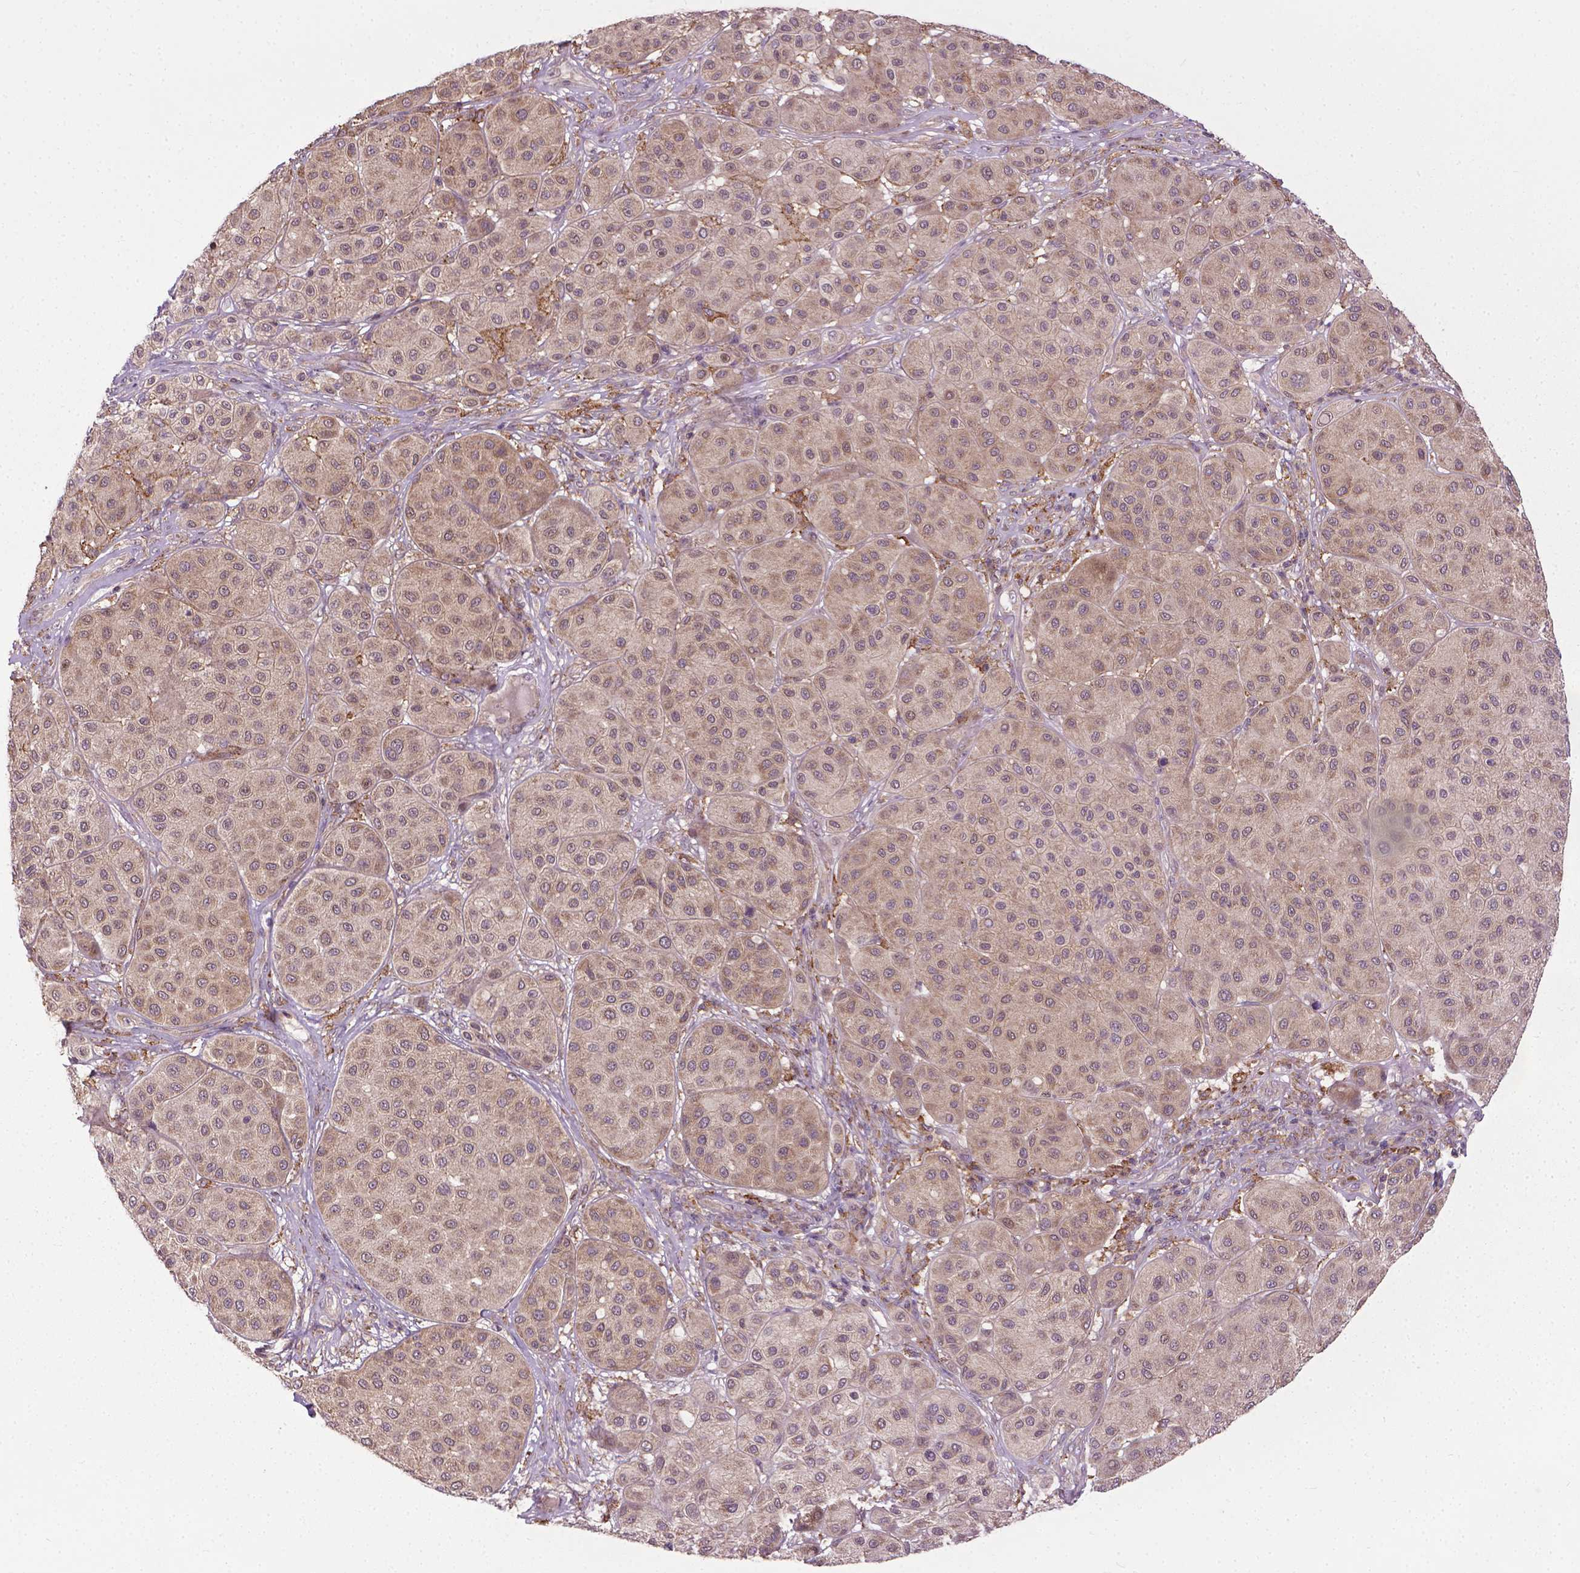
{"staining": {"intensity": "weak", "quantity": "25%-75%", "location": "cytoplasmic/membranous"}, "tissue": "melanoma", "cell_type": "Tumor cells", "image_type": "cancer", "snomed": [{"axis": "morphology", "description": "Malignant melanoma, Metastatic site"}, {"axis": "topography", "description": "Smooth muscle"}], "caption": "Protein expression analysis of malignant melanoma (metastatic site) demonstrates weak cytoplasmic/membranous positivity in about 25%-75% of tumor cells. Using DAB (3,3'-diaminobenzidine) (brown) and hematoxylin (blue) stains, captured at high magnification using brightfield microscopy.", "gene": "PRAG1", "patient": {"sex": "male", "age": 41}}